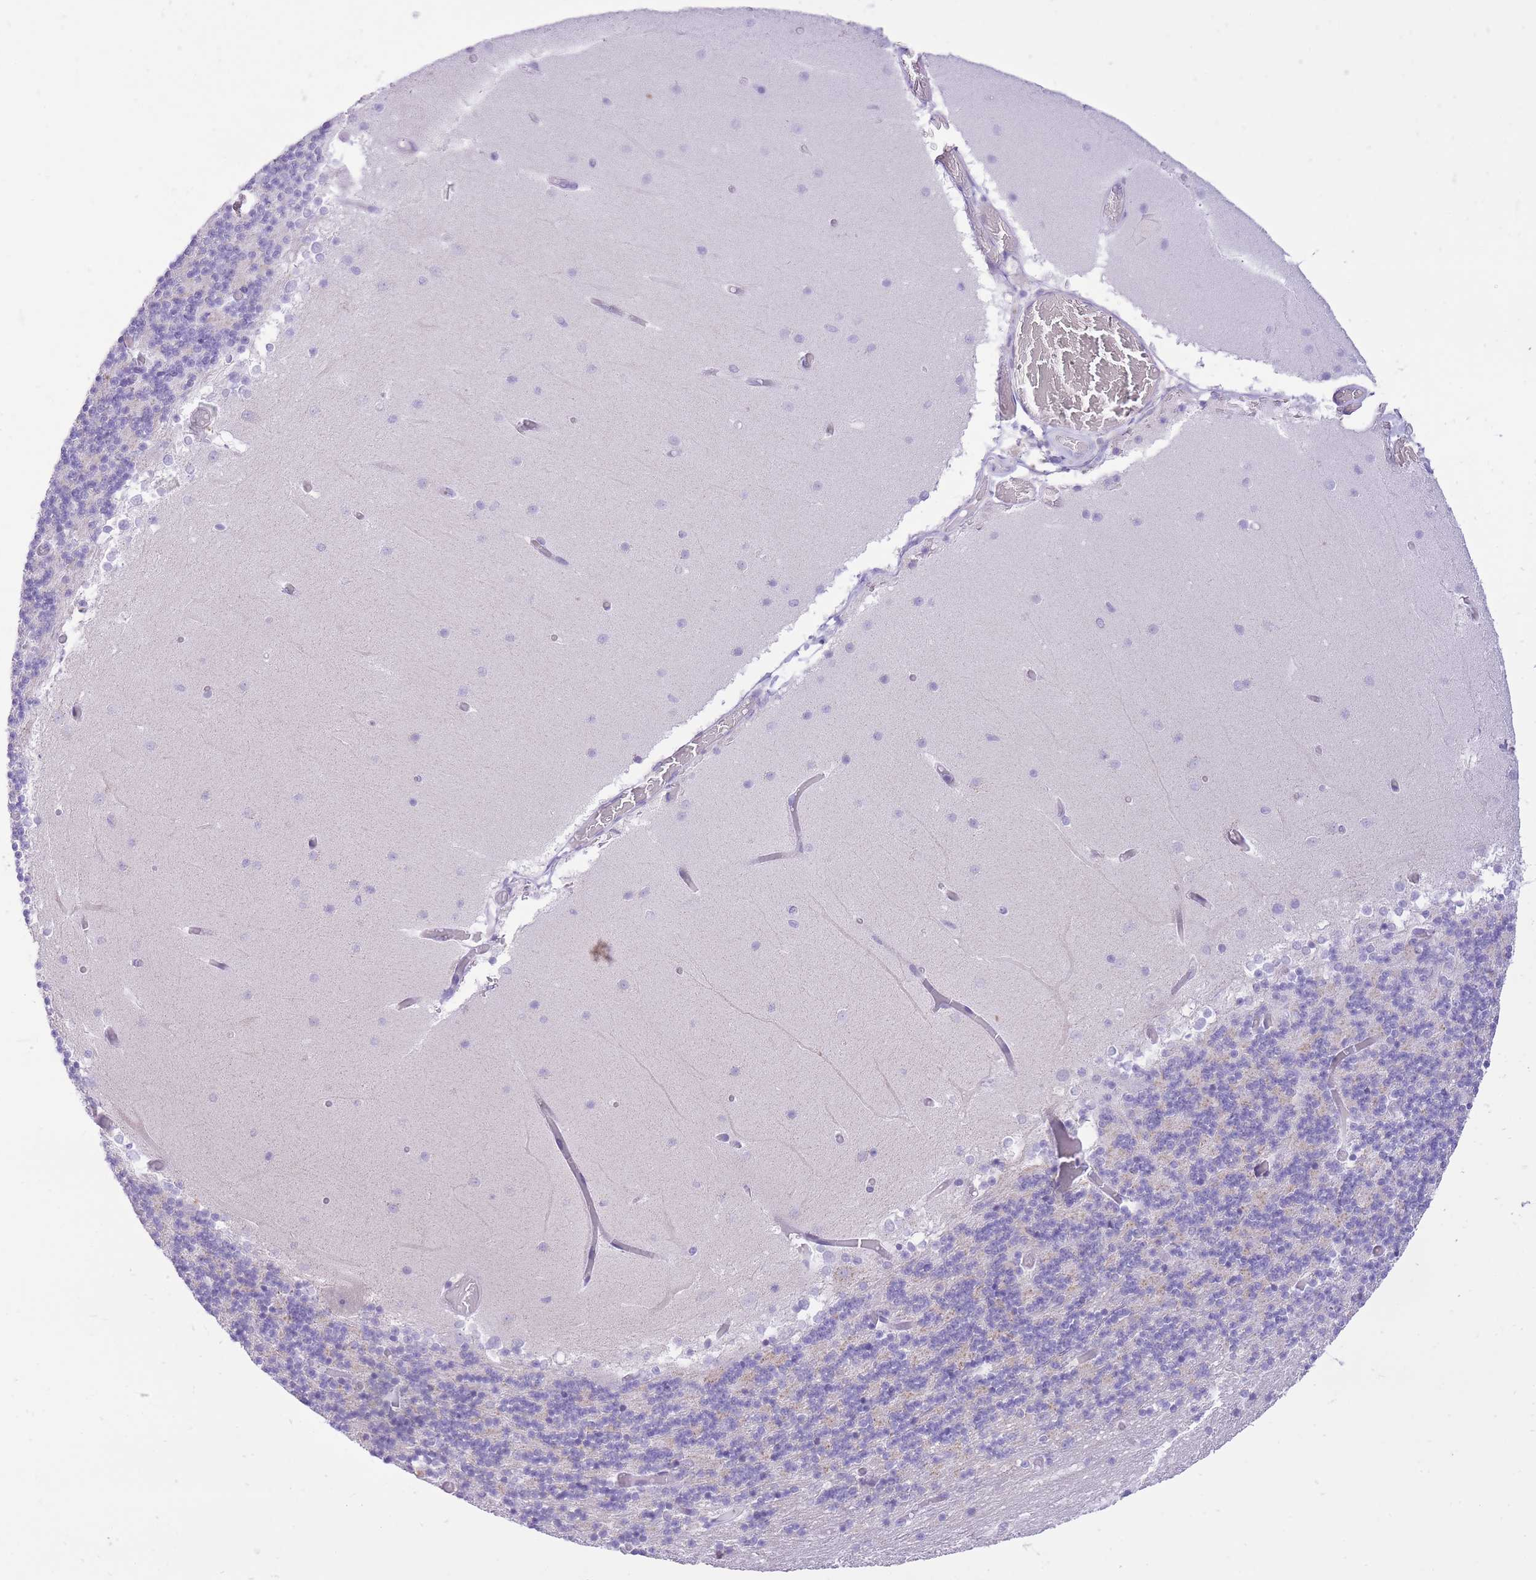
{"staining": {"intensity": "moderate", "quantity": "<25%", "location": "cytoplasmic/membranous"}, "tissue": "cerebellum", "cell_type": "Cells in granular layer", "image_type": "normal", "snomed": [{"axis": "morphology", "description": "Normal tissue, NOS"}, {"axis": "topography", "description": "Cerebellum"}], "caption": "High-power microscopy captured an immunohistochemistry histopathology image of benign cerebellum, revealing moderate cytoplasmic/membranous staining in about <25% of cells in granular layer.", "gene": "DENND2D", "patient": {"sex": "female", "age": 28}}